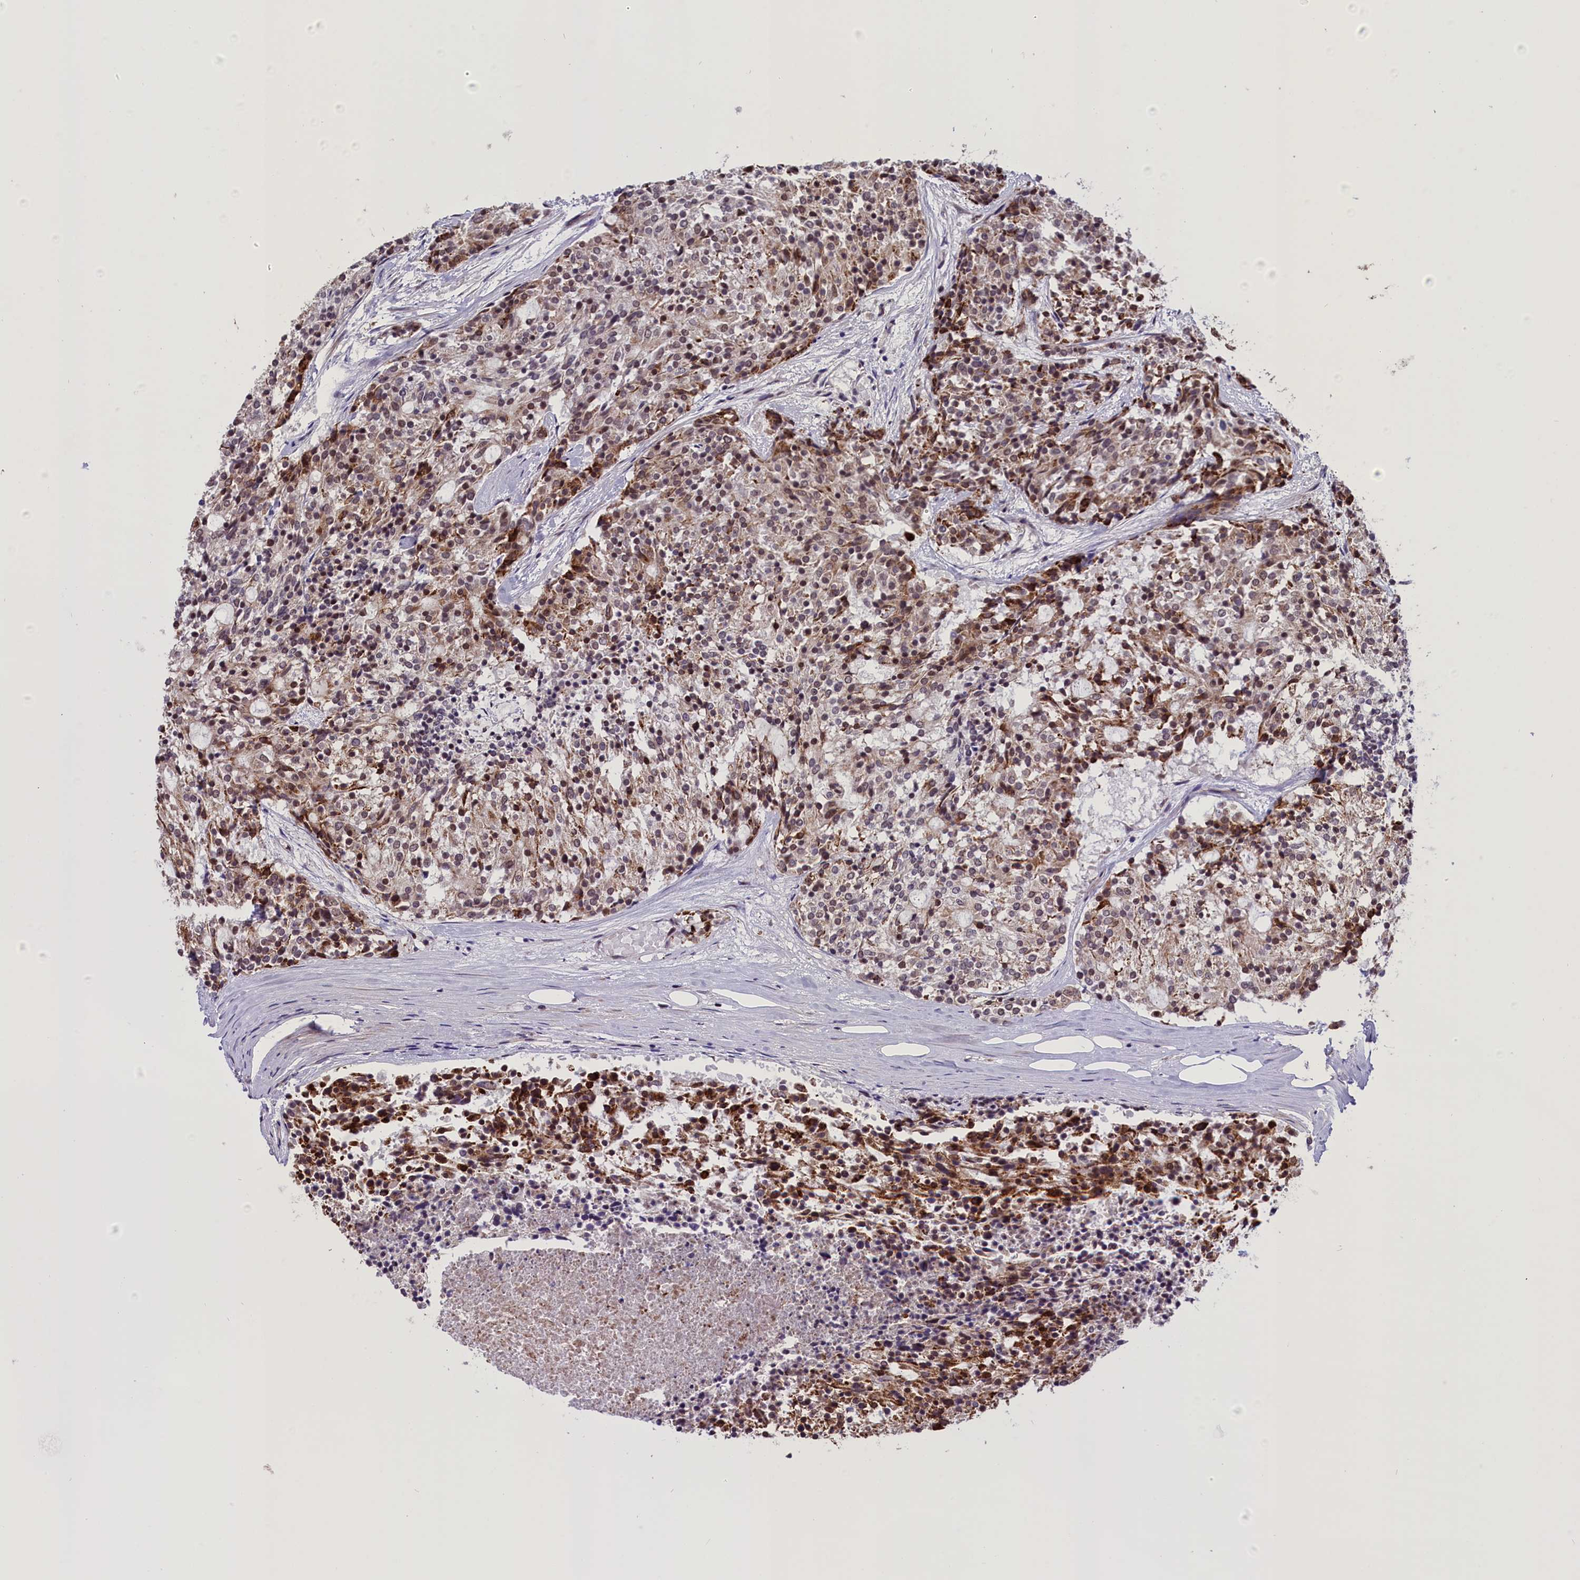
{"staining": {"intensity": "moderate", "quantity": "<25%", "location": "cytoplasmic/membranous,nuclear"}, "tissue": "carcinoid", "cell_type": "Tumor cells", "image_type": "cancer", "snomed": [{"axis": "morphology", "description": "Carcinoid, malignant, NOS"}, {"axis": "topography", "description": "Pancreas"}], "caption": "Approximately <25% of tumor cells in human carcinoid (malignant) demonstrate moderate cytoplasmic/membranous and nuclear protein expression as visualized by brown immunohistochemical staining.", "gene": "ENHO", "patient": {"sex": "female", "age": 54}}